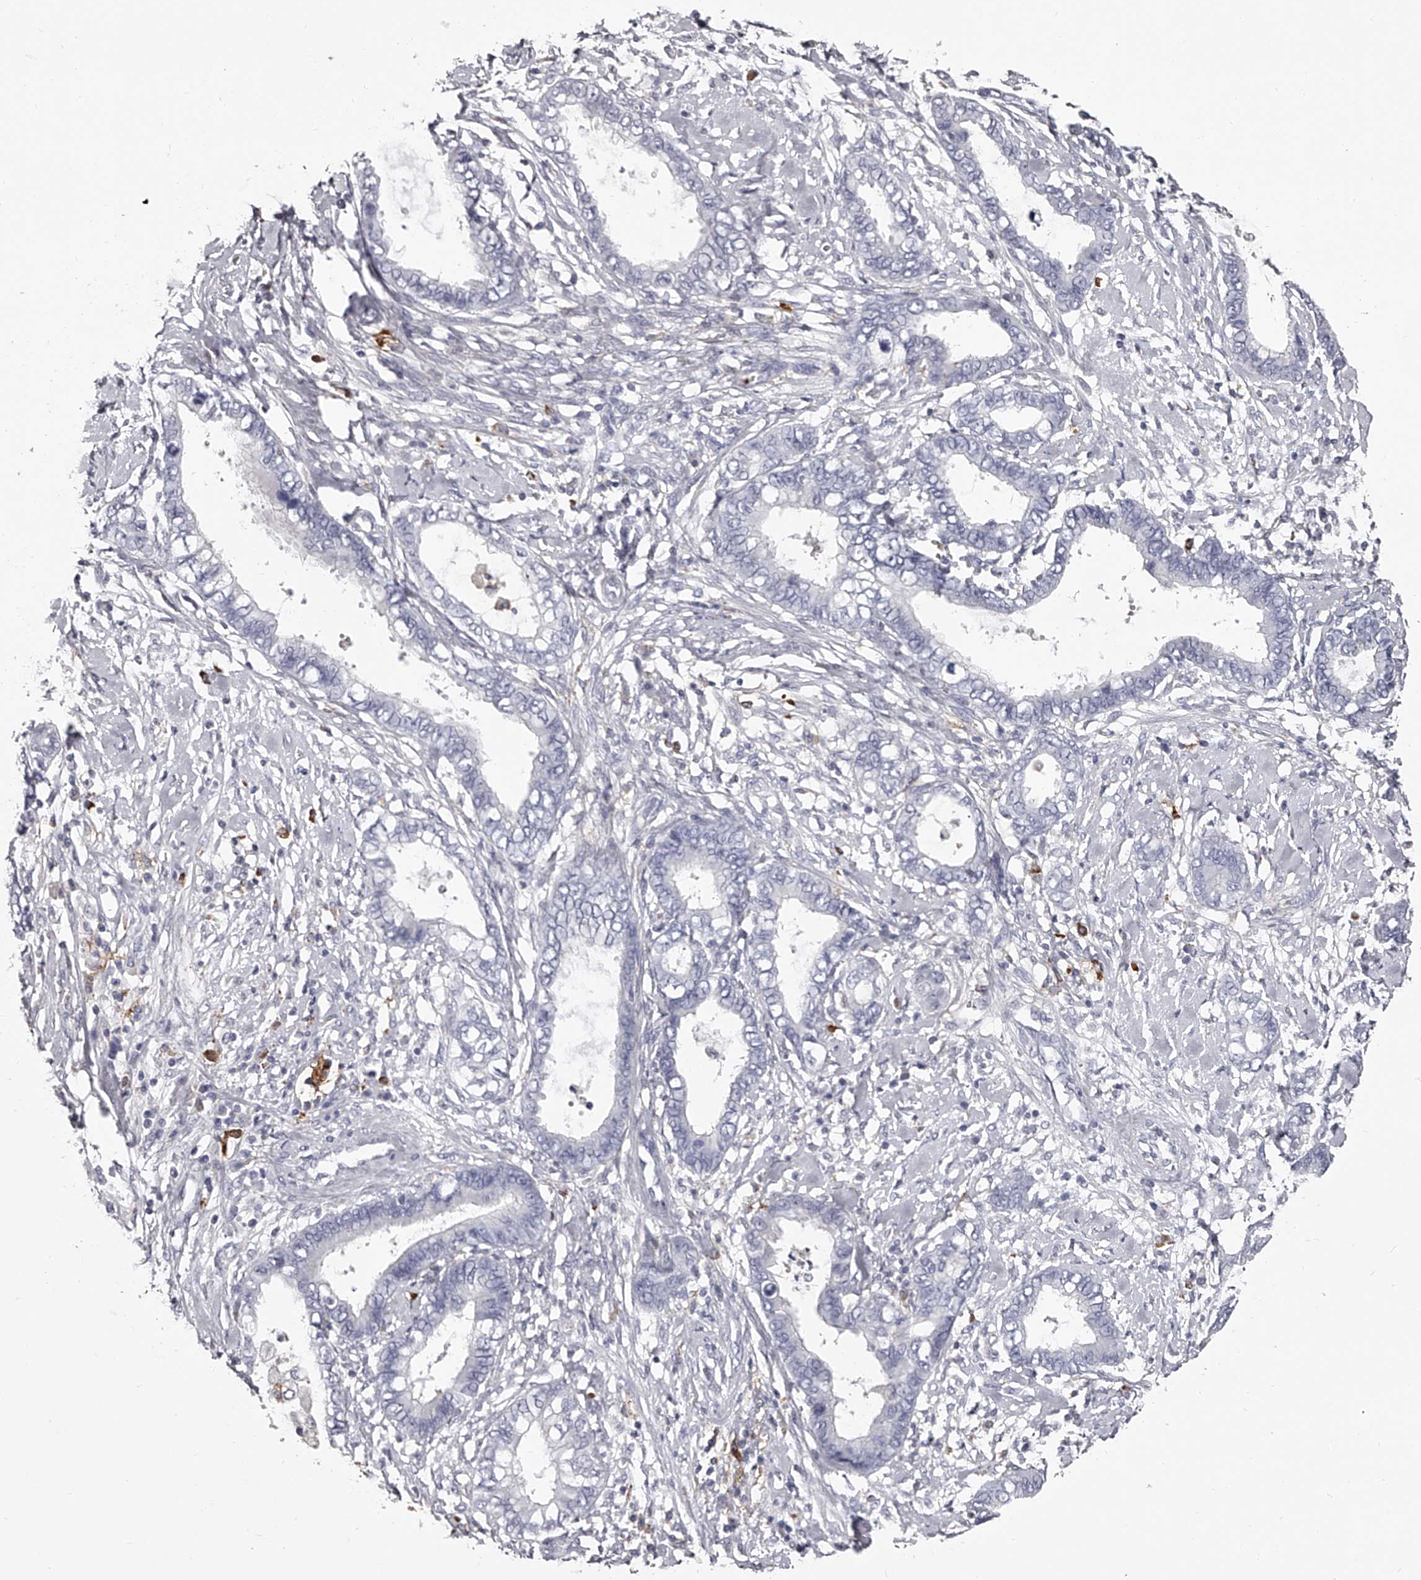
{"staining": {"intensity": "negative", "quantity": "none", "location": "none"}, "tissue": "cervical cancer", "cell_type": "Tumor cells", "image_type": "cancer", "snomed": [{"axis": "morphology", "description": "Adenocarcinoma, NOS"}, {"axis": "topography", "description": "Cervix"}], "caption": "High magnification brightfield microscopy of cervical cancer stained with DAB (brown) and counterstained with hematoxylin (blue): tumor cells show no significant expression.", "gene": "PACSIN1", "patient": {"sex": "female", "age": 44}}